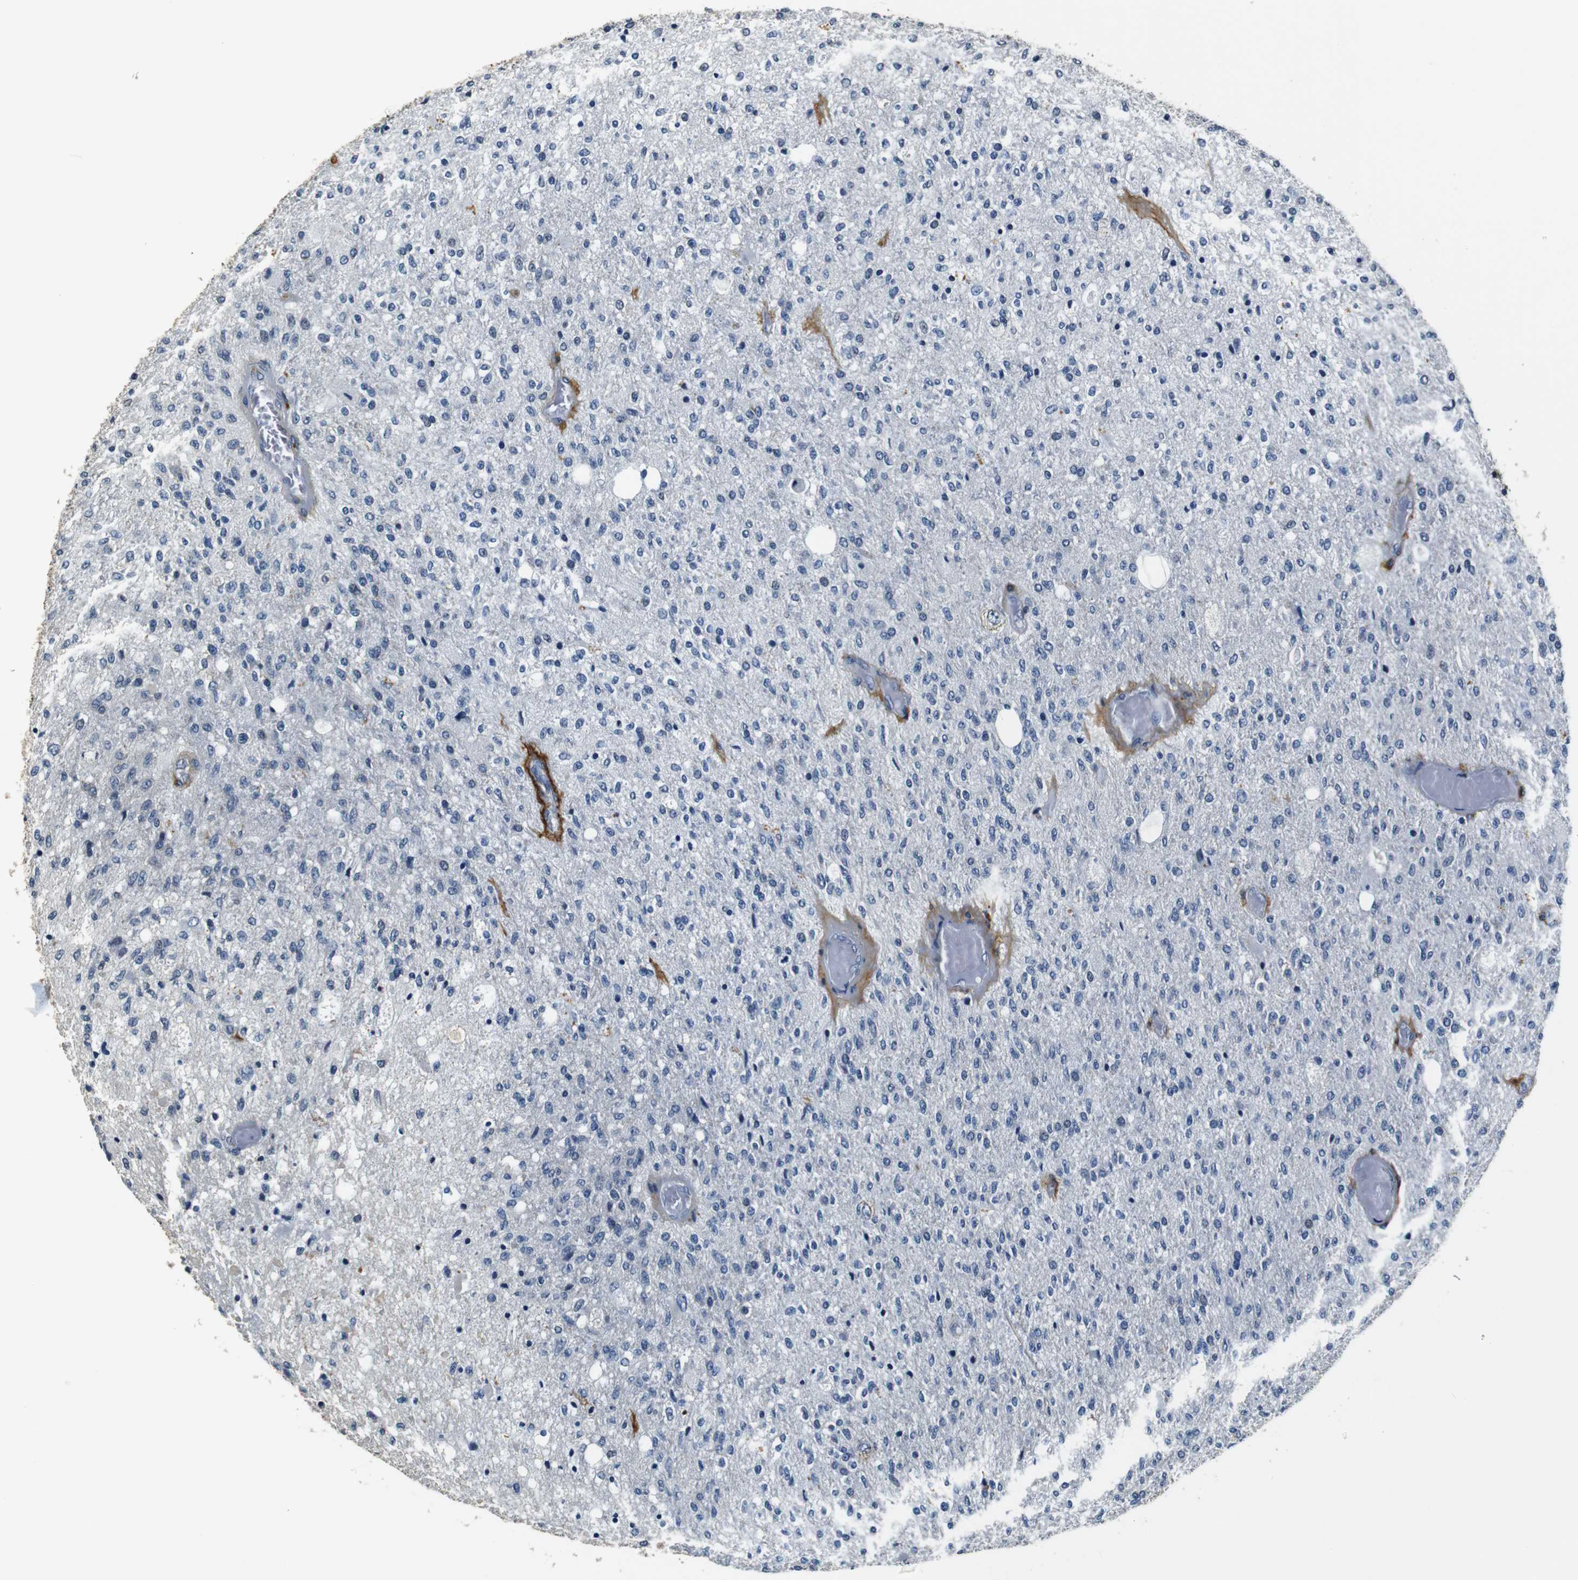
{"staining": {"intensity": "negative", "quantity": "none", "location": "none"}, "tissue": "glioma", "cell_type": "Tumor cells", "image_type": "cancer", "snomed": [{"axis": "morphology", "description": "Normal tissue, NOS"}, {"axis": "morphology", "description": "Glioma, malignant, High grade"}, {"axis": "topography", "description": "Cerebral cortex"}], "caption": "The micrograph exhibits no staining of tumor cells in glioma.", "gene": "COL1A1", "patient": {"sex": "male", "age": 77}}